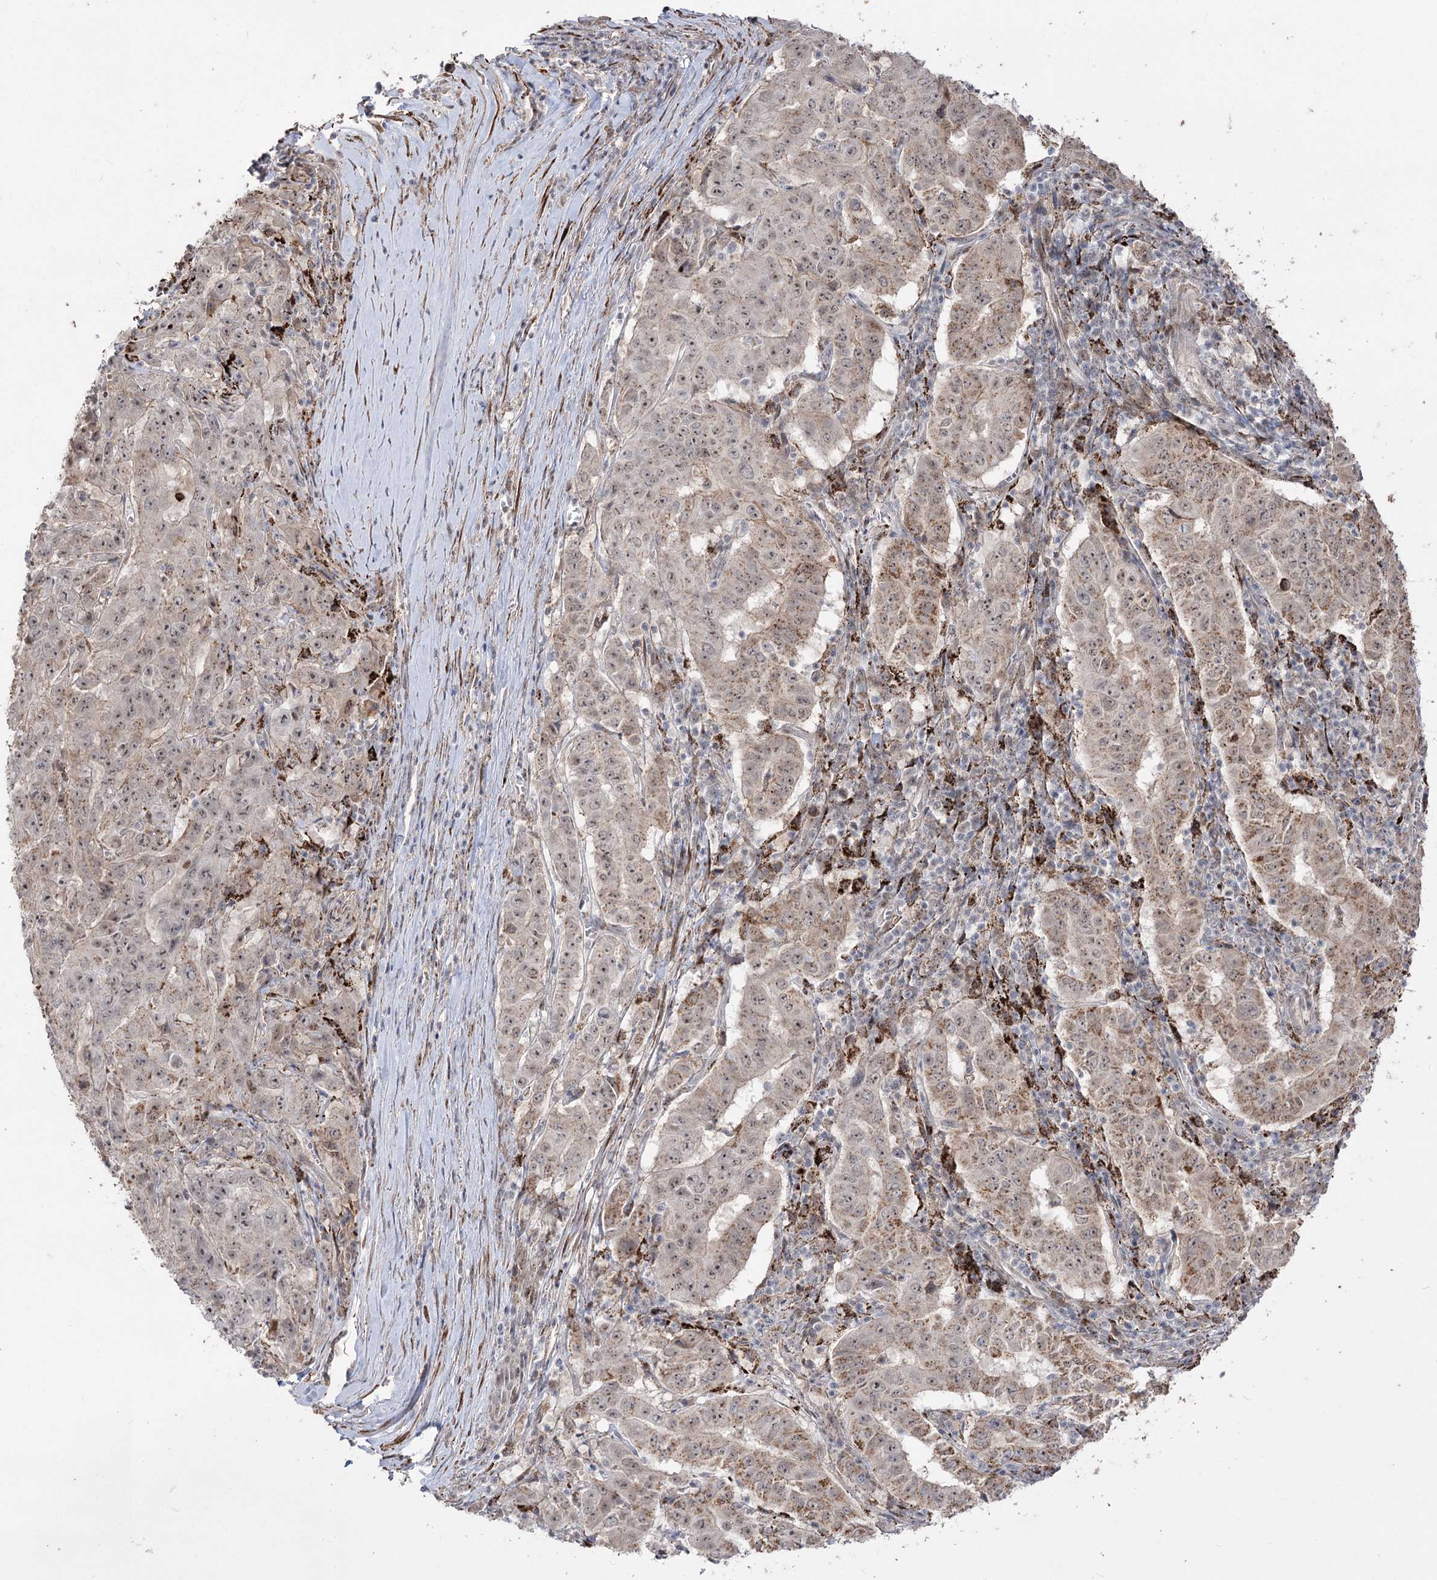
{"staining": {"intensity": "weak", "quantity": ">75%", "location": "cytoplasmic/membranous,nuclear"}, "tissue": "pancreatic cancer", "cell_type": "Tumor cells", "image_type": "cancer", "snomed": [{"axis": "morphology", "description": "Adenocarcinoma, NOS"}, {"axis": "topography", "description": "Pancreas"}], "caption": "Human pancreatic cancer (adenocarcinoma) stained for a protein (brown) demonstrates weak cytoplasmic/membranous and nuclear positive staining in about >75% of tumor cells.", "gene": "ZSCAN23", "patient": {"sex": "male", "age": 63}}